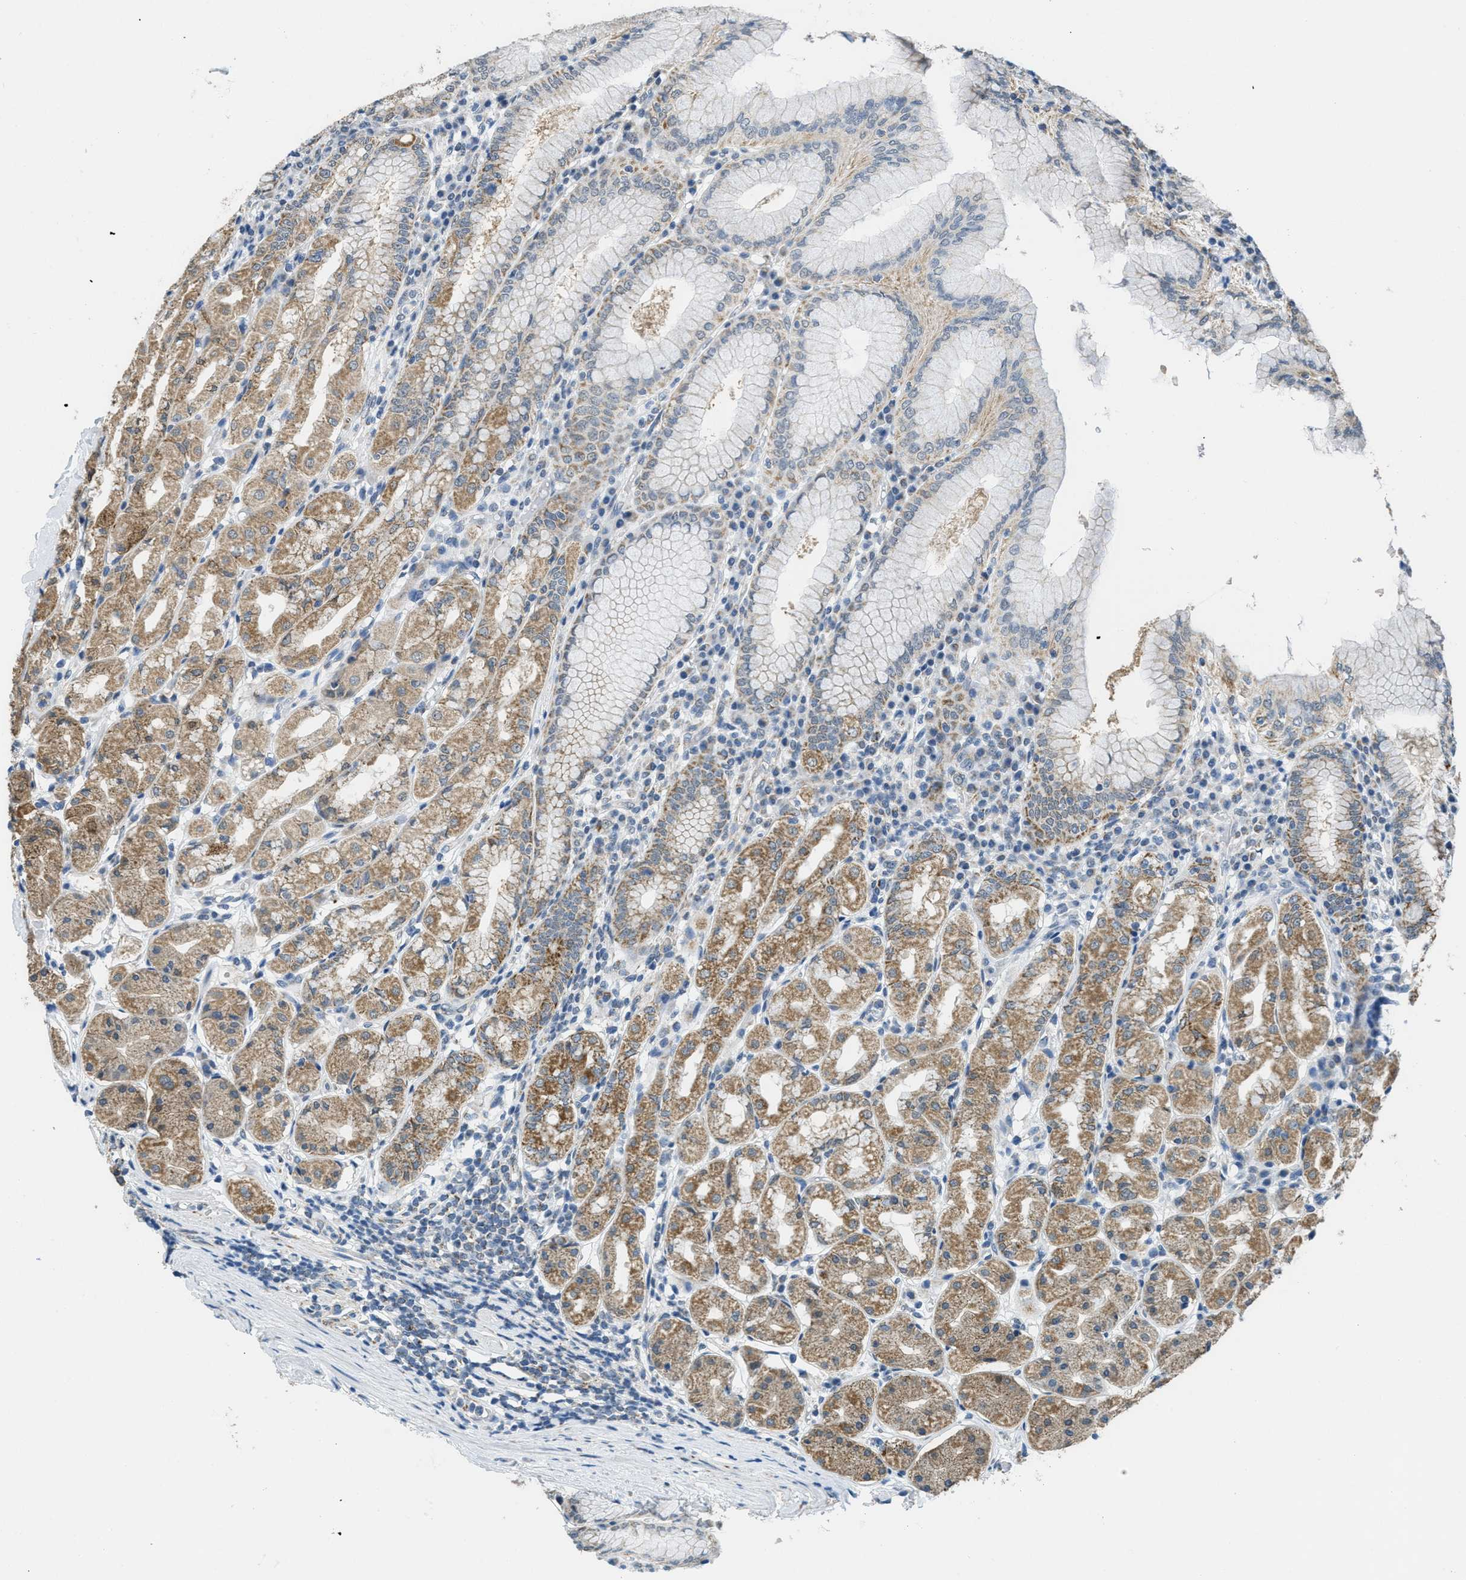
{"staining": {"intensity": "strong", "quantity": "25%-75%", "location": "cytoplasmic/membranous"}, "tissue": "stomach", "cell_type": "Glandular cells", "image_type": "normal", "snomed": [{"axis": "morphology", "description": "Normal tissue, NOS"}, {"axis": "topography", "description": "Stomach"}, {"axis": "topography", "description": "Stomach, lower"}], "caption": "Stomach stained with a brown dye exhibits strong cytoplasmic/membranous positive expression in about 25%-75% of glandular cells.", "gene": "TOMM70", "patient": {"sex": "female", "age": 56}}